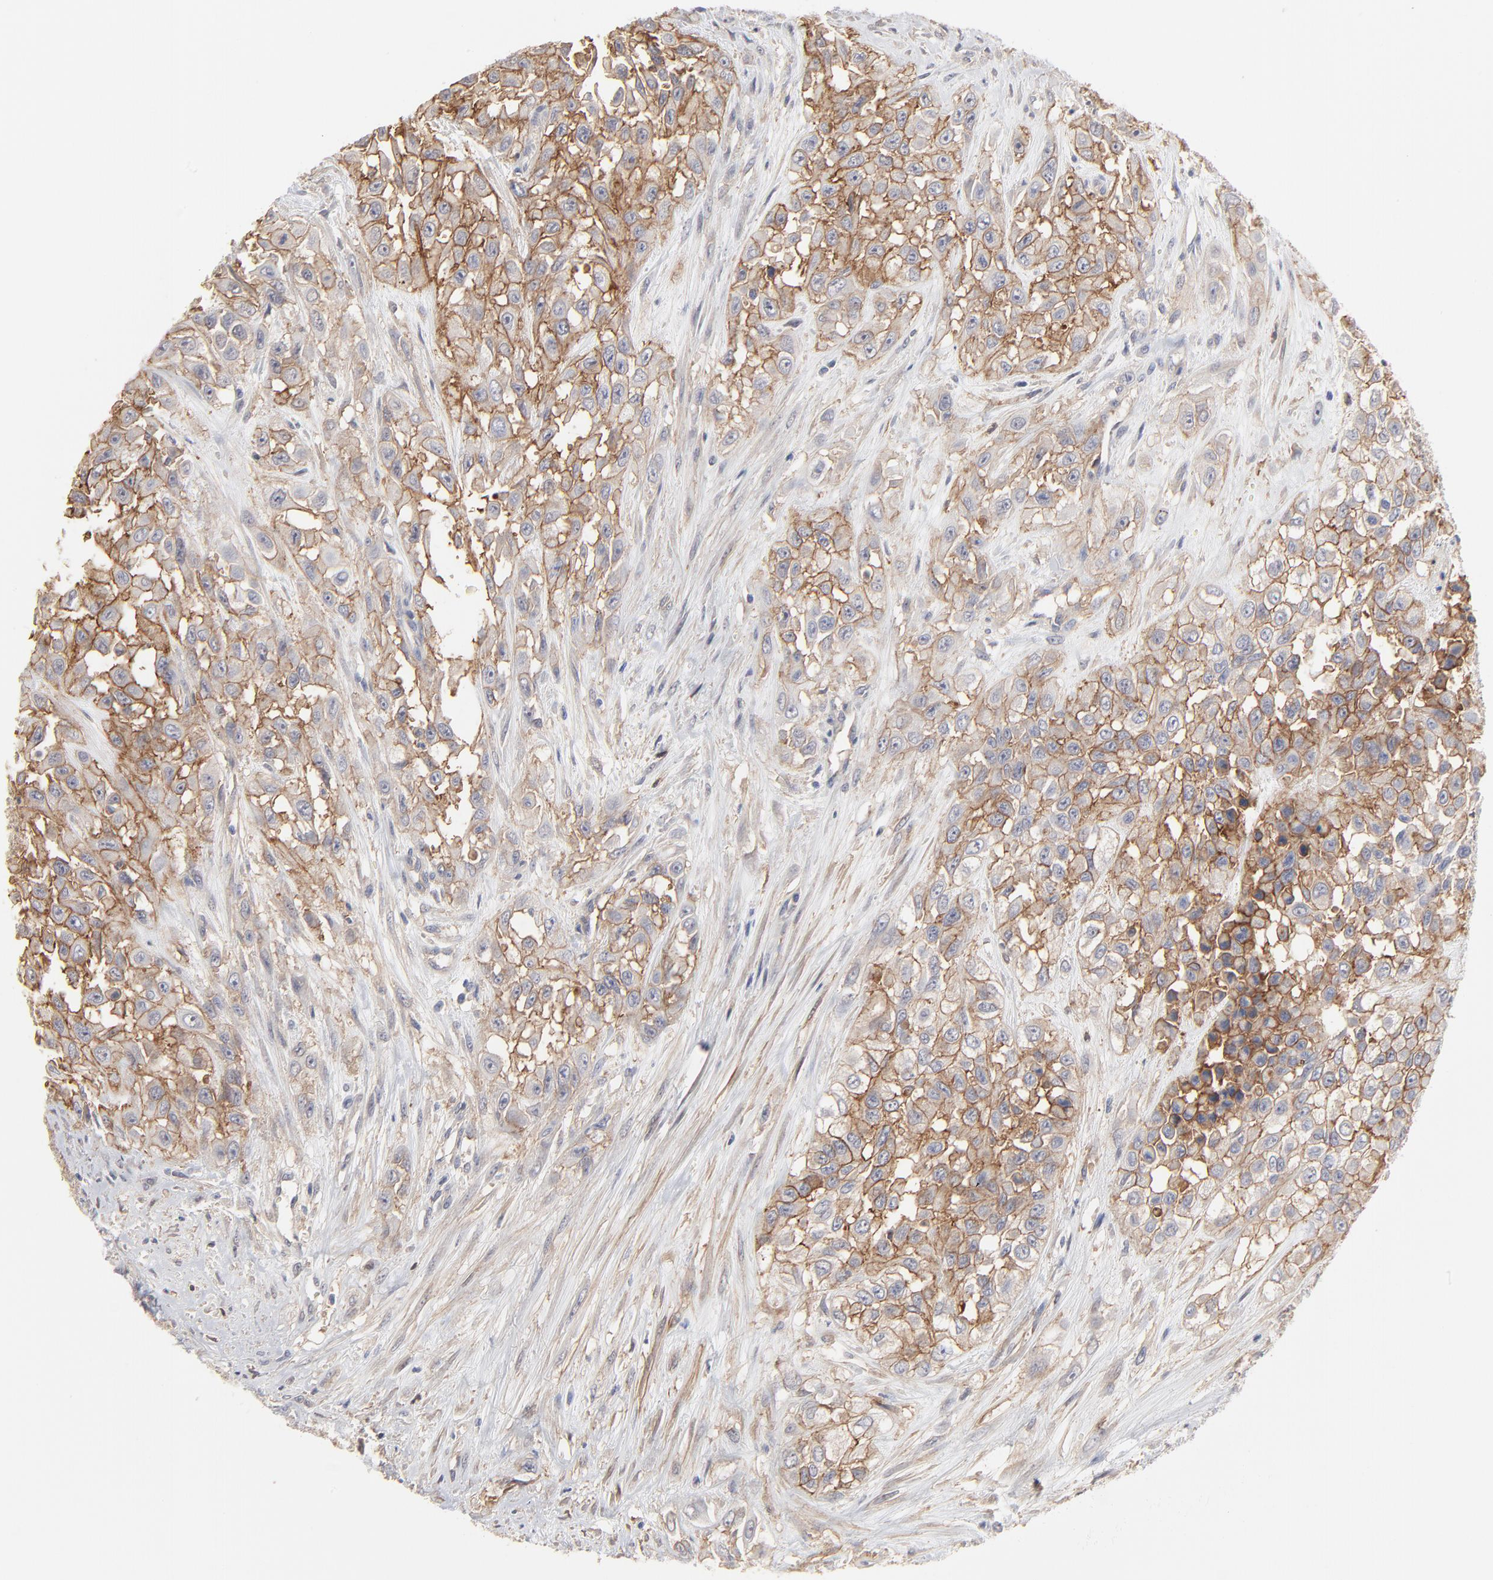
{"staining": {"intensity": "moderate", "quantity": ">75%", "location": "cytoplasmic/membranous"}, "tissue": "urothelial cancer", "cell_type": "Tumor cells", "image_type": "cancer", "snomed": [{"axis": "morphology", "description": "Urothelial carcinoma, High grade"}, {"axis": "topography", "description": "Urinary bladder"}], "caption": "Urothelial cancer was stained to show a protein in brown. There is medium levels of moderate cytoplasmic/membranous staining in about >75% of tumor cells. (DAB IHC with brightfield microscopy, high magnification).", "gene": "SLC16A1", "patient": {"sex": "male", "age": 57}}